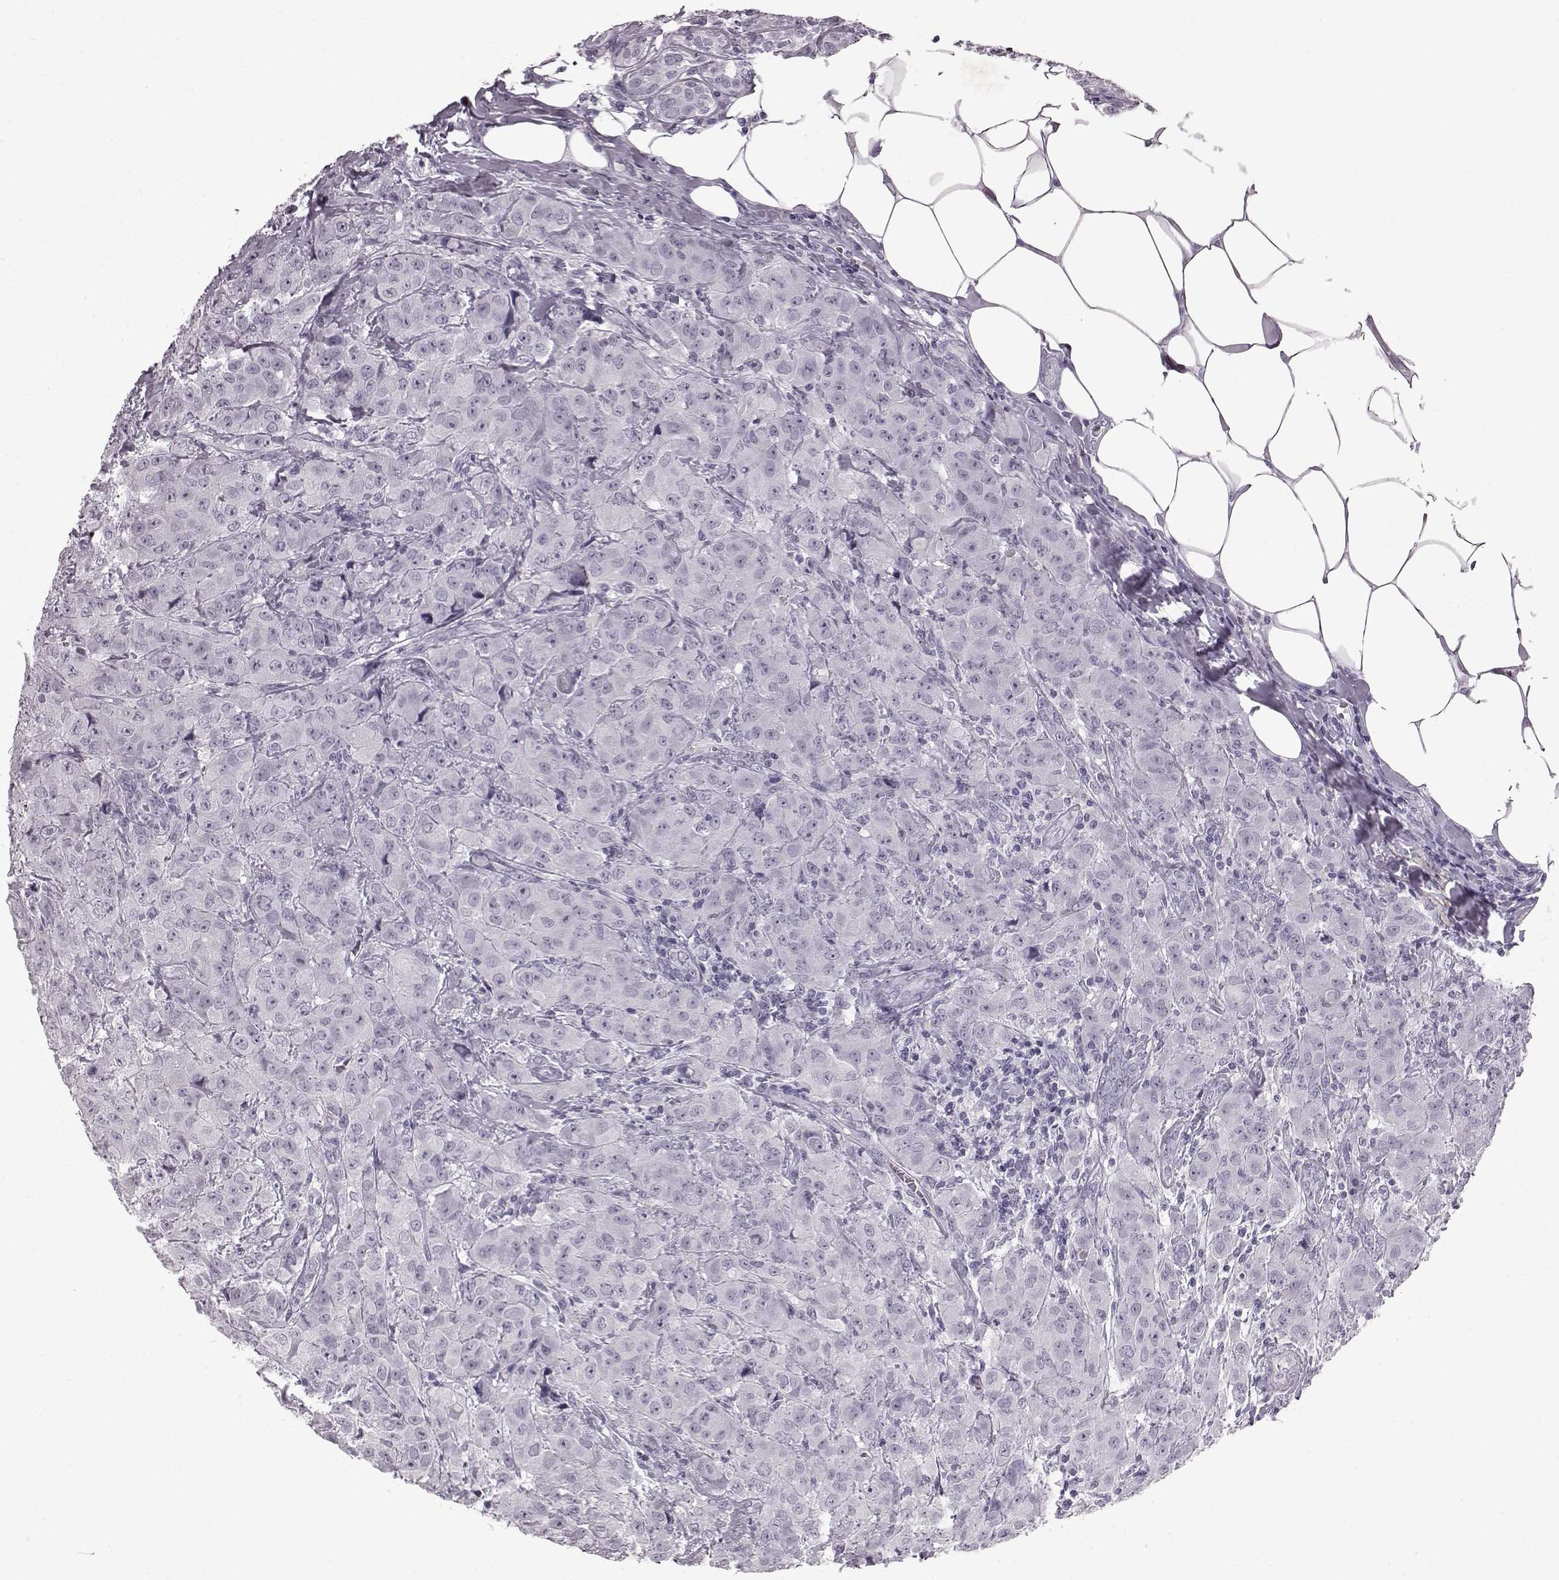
{"staining": {"intensity": "negative", "quantity": "none", "location": "none"}, "tissue": "breast cancer", "cell_type": "Tumor cells", "image_type": "cancer", "snomed": [{"axis": "morphology", "description": "Normal tissue, NOS"}, {"axis": "morphology", "description": "Duct carcinoma"}, {"axis": "topography", "description": "Breast"}], "caption": "Tumor cells show no significant staining in breast cancer (invasive ductal carcinoma).", "gene": "AIPL1", "patient": {"sex": "female", "age": 43}}